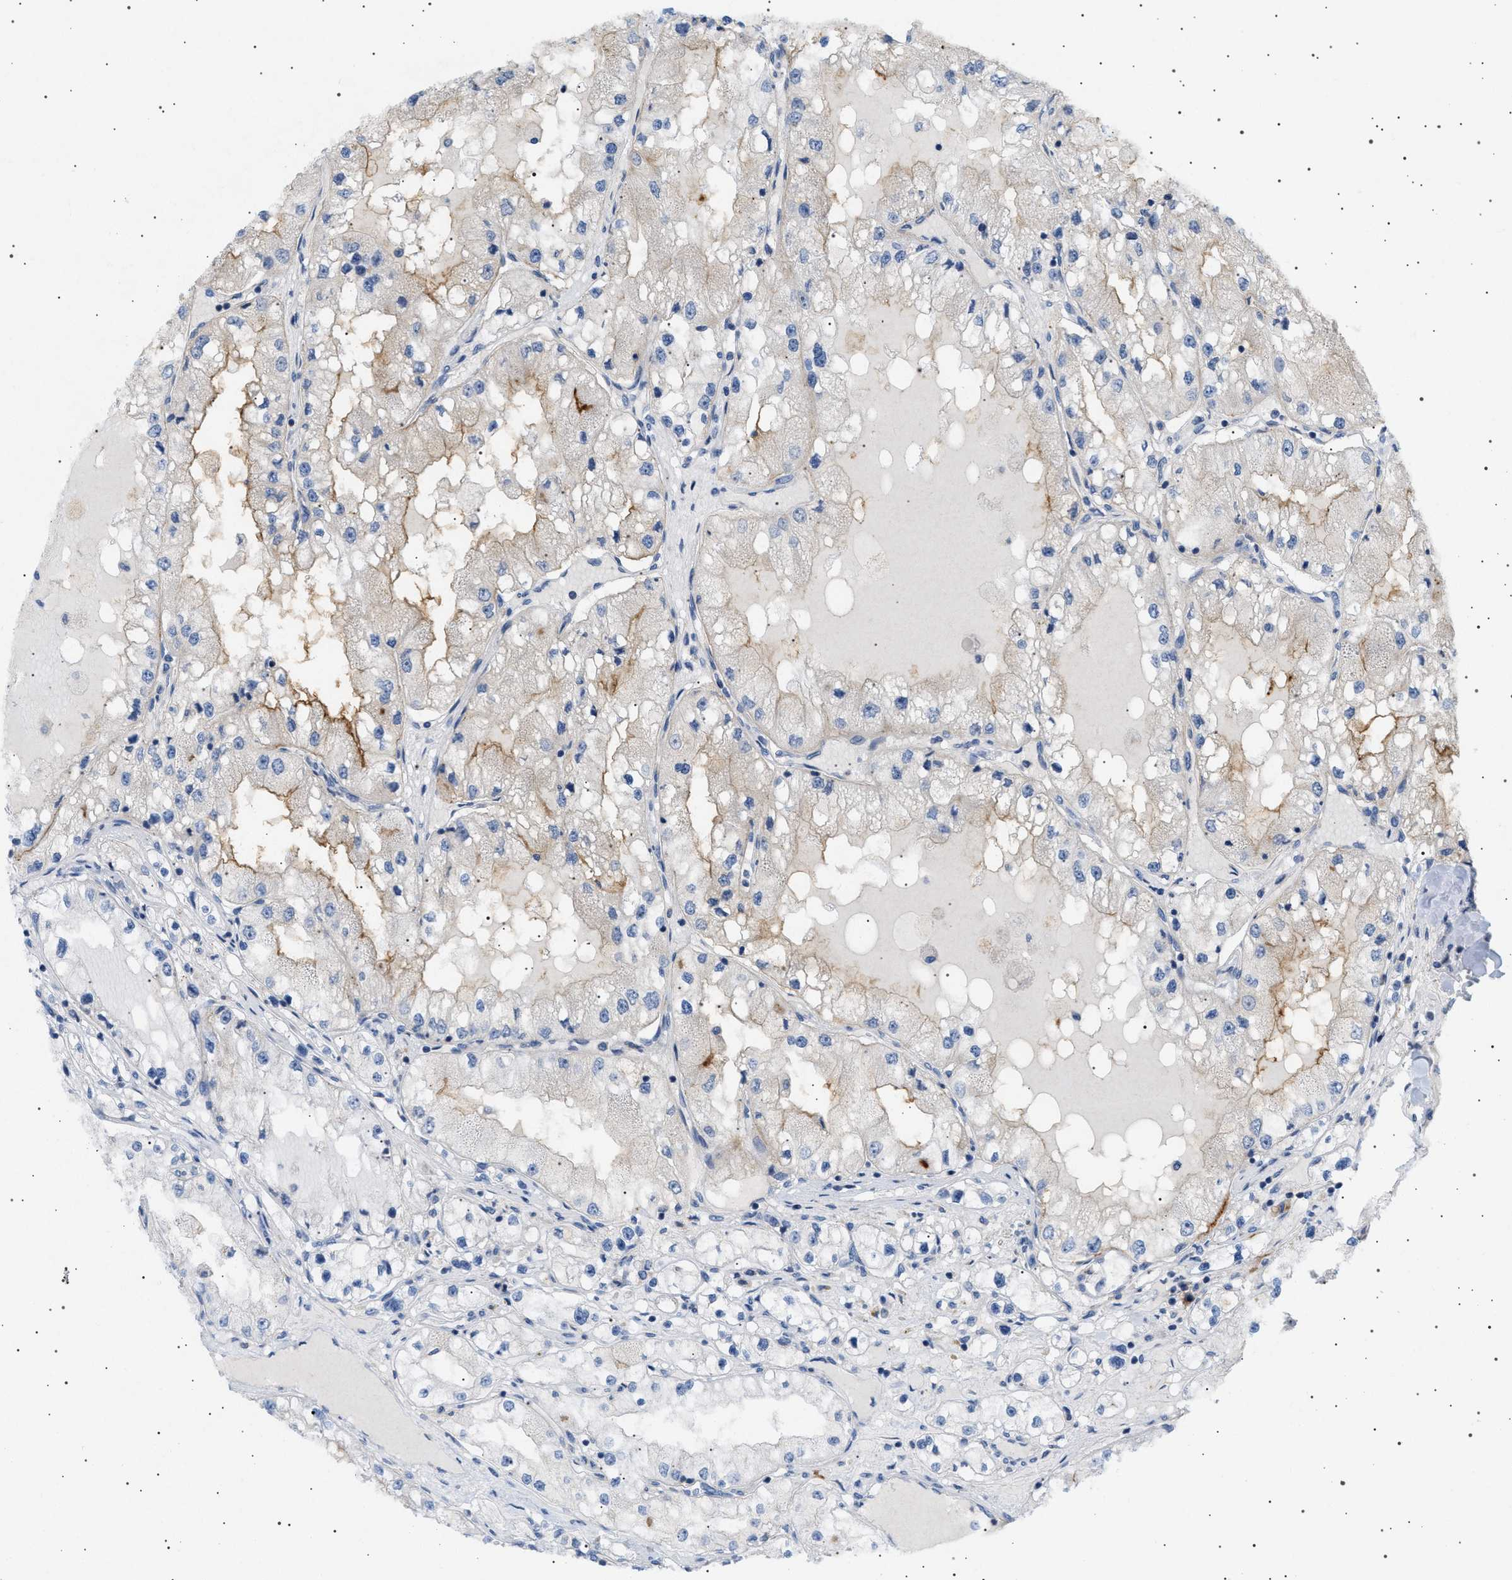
{"staining": {"intensity": "moderate", "quantity": "<25%", "location": "cytoplasmic/membranous"}, "tissue": "renal cancer", "cell_type": "Tumor cells", "image_type": "cancer", "snomed": [{"axis": "morphology", "description": "Adenocarcinoma, NOS"}, {"axis": "topography", "description": "Kidney"}], "caption": "Immunohistochemistry (IHC) of adenocarcinoma (renal) reveals low levels of moderate cytoplasmic/membranous staining in about <25% of tumor cells.", "gene": "ADCY10", "patient": {"sex": "male", "age": 68}}